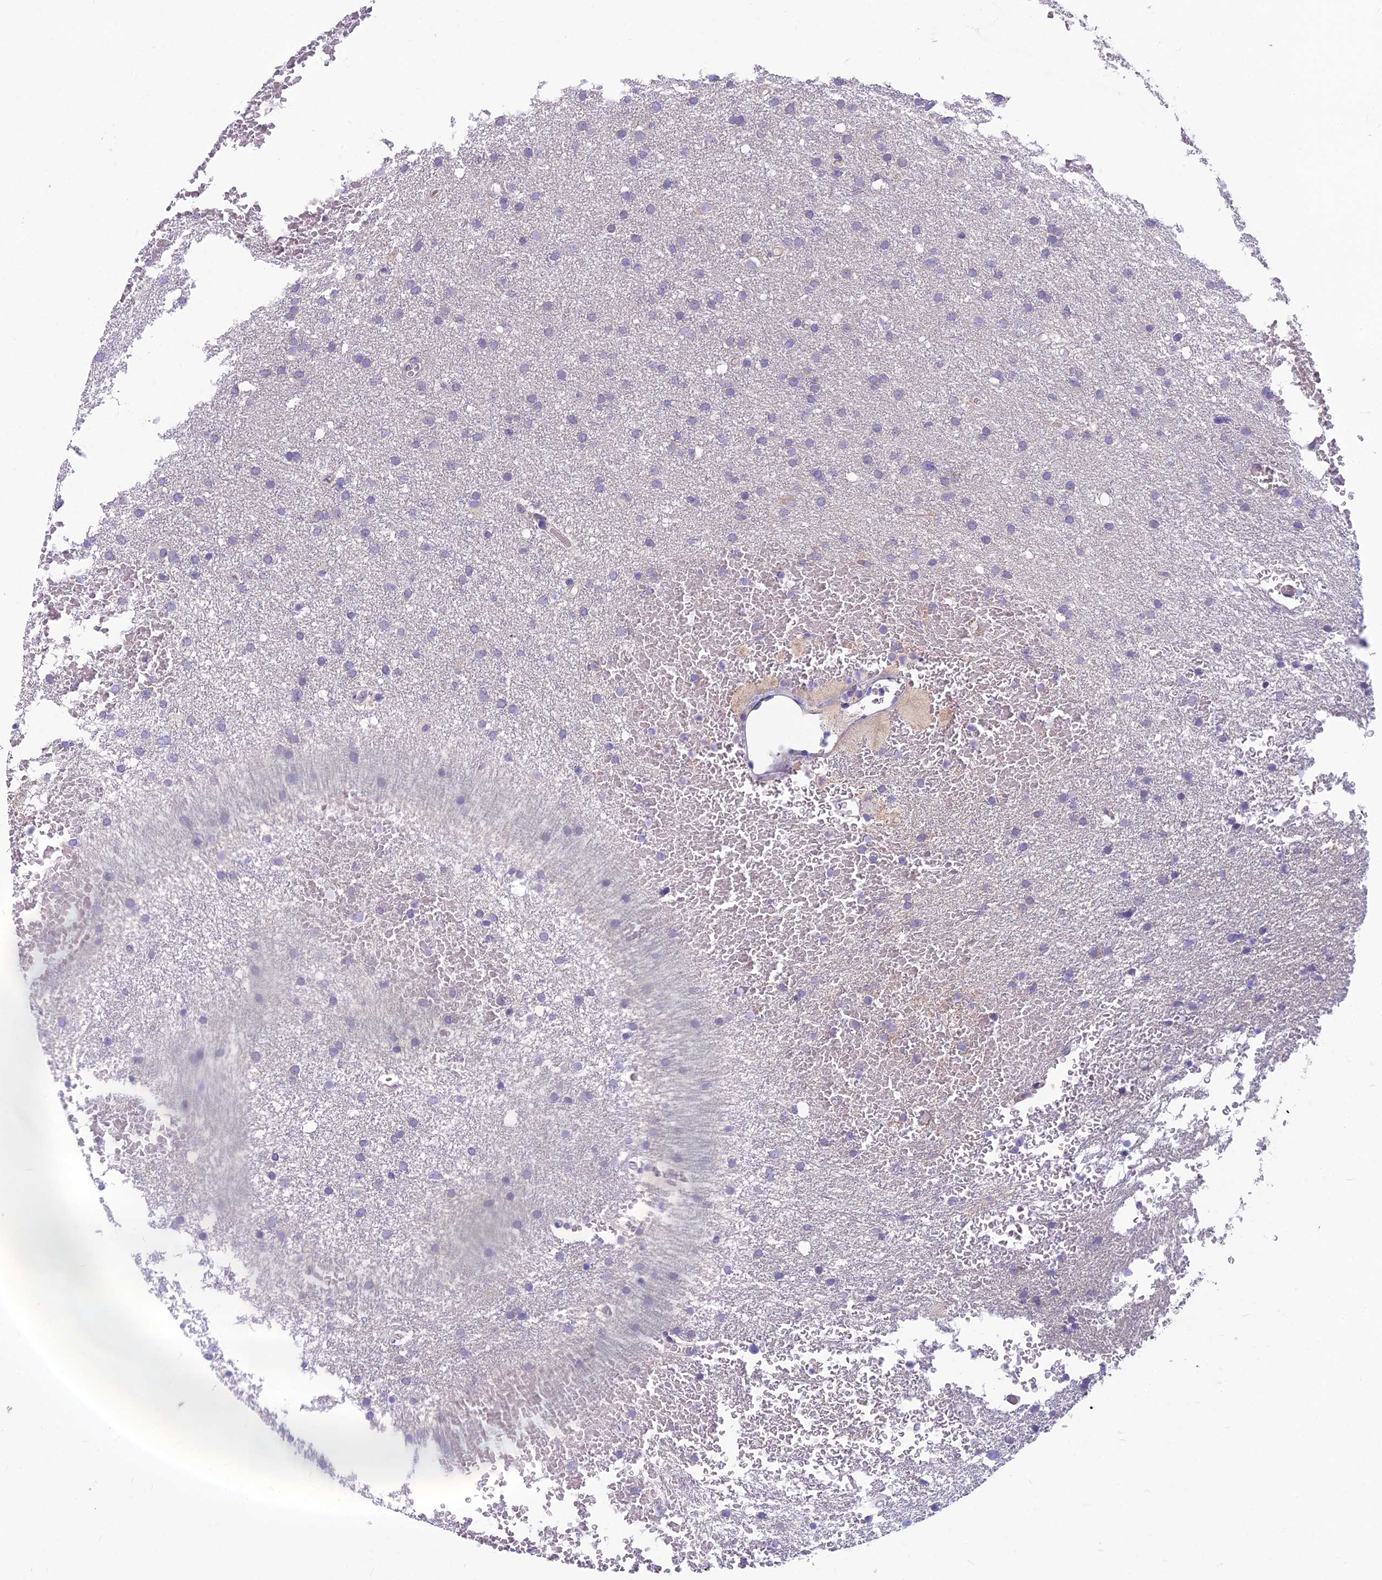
{"staining": {"intensity": "negative", "quantity": "none", "location": "none"}, "tissue": "glioma", "cell_type": "Tumor cells", "image_type": "cancer", "snomed": [{"axis": "morphology", "description": "Glioma, malignant, High grade"}, {"axis": "topography", "description": "Cerebral cortex"}], "caption": "Glioma stained for a protein using immunohistochemistry demonstrates no staining tumor cells.", "gene": "RBM41", "patient": {"sex": "female", "age": 36}}